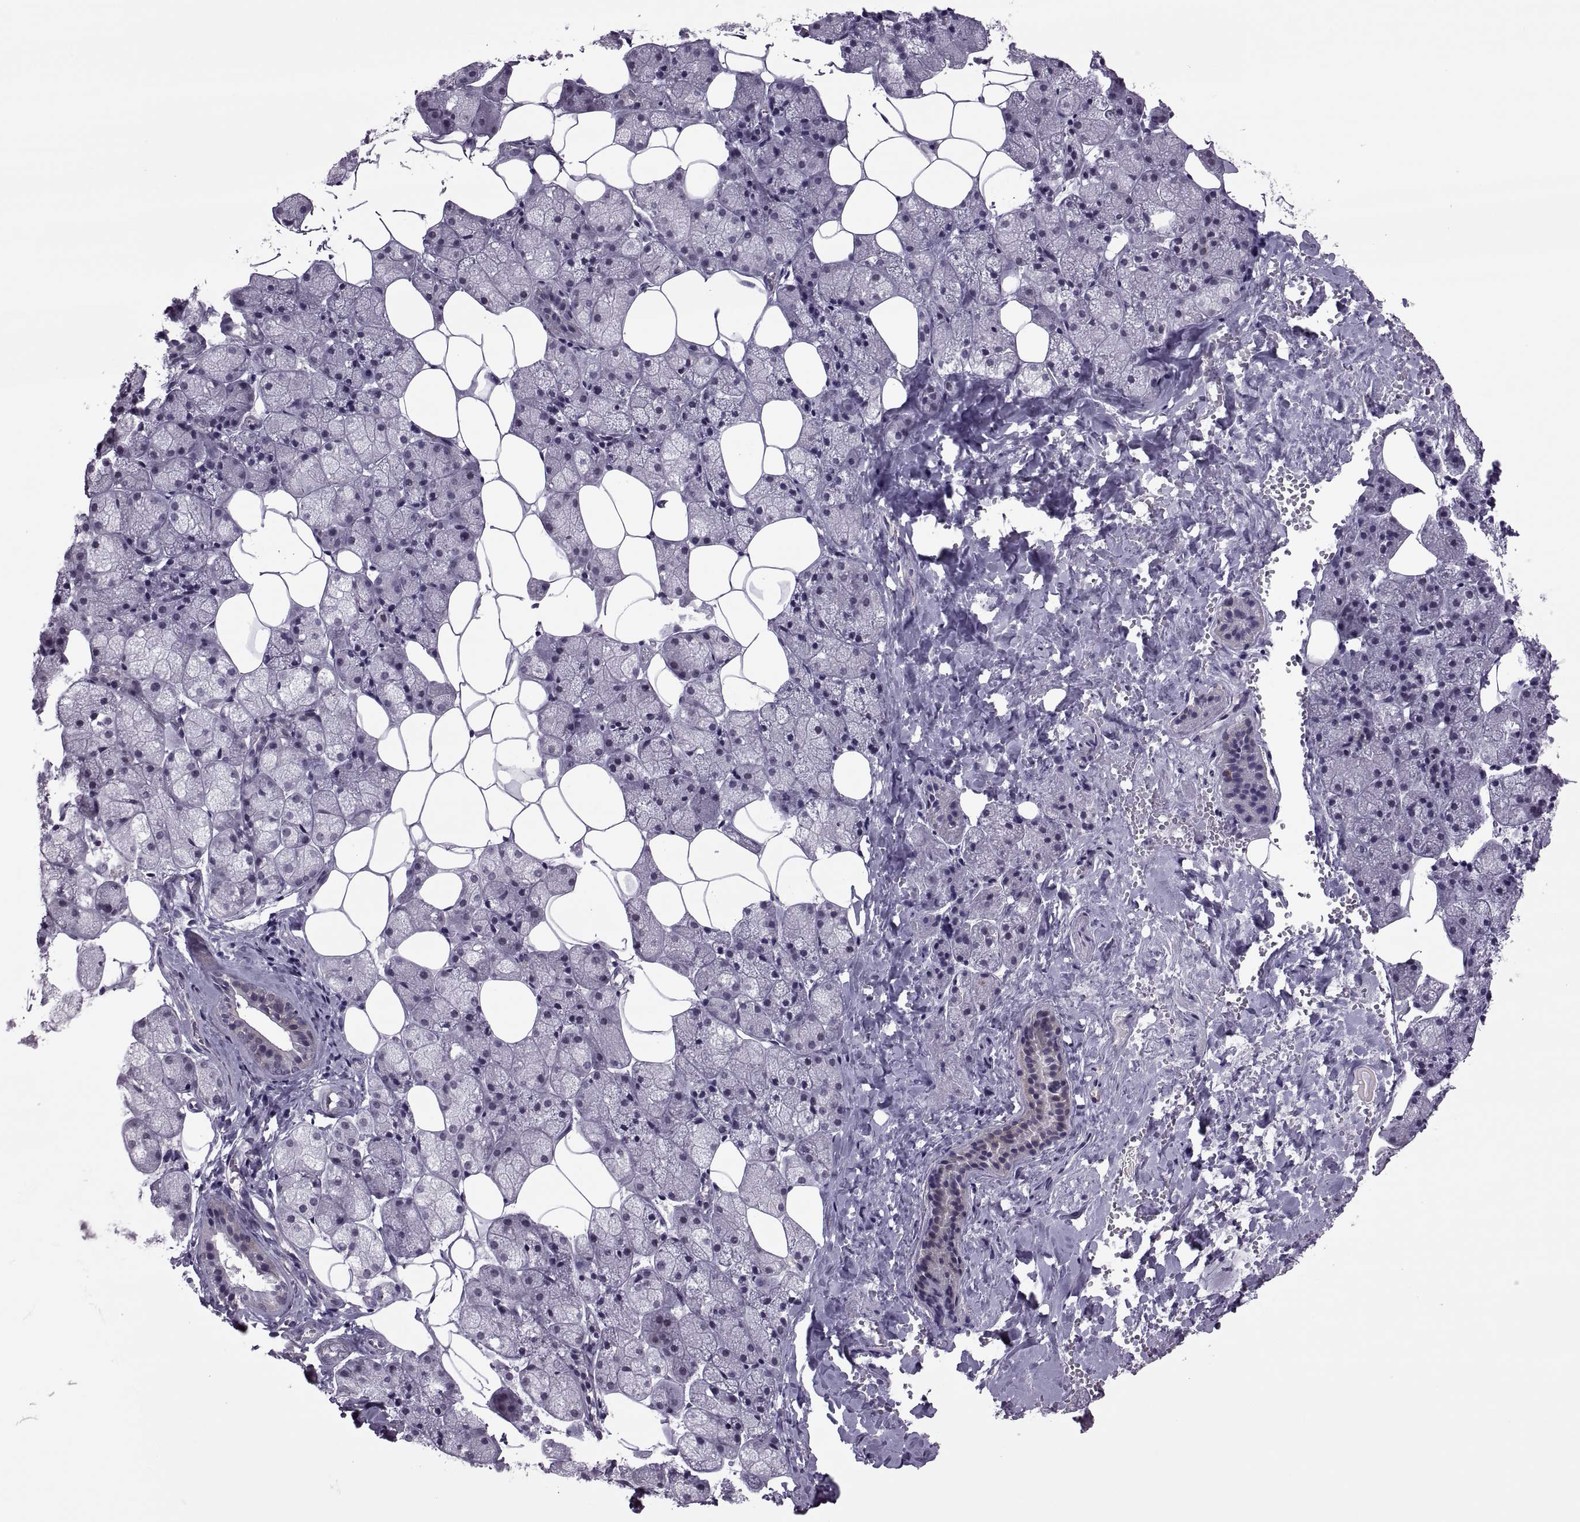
{"staining": {"intensity": "moderate", "quantity": "<25%", "location": "cytoplasmic/membranous"}, "tissue": "salivary gland", "cell_type": "Glandular cells", "image_type": "normal", "snomed": [{"axis": "morphology", "description": "Normal tissue, NOS"}, {"axis": "topography", "description": "Salivary gland"}], "caption": "Moderate cytoplasmic/membranous protein positivity is identified in about <25% of glandular cells in salivary gland.", "gene": "ODF3", "patient": {"sex": "male", "age": 38}}